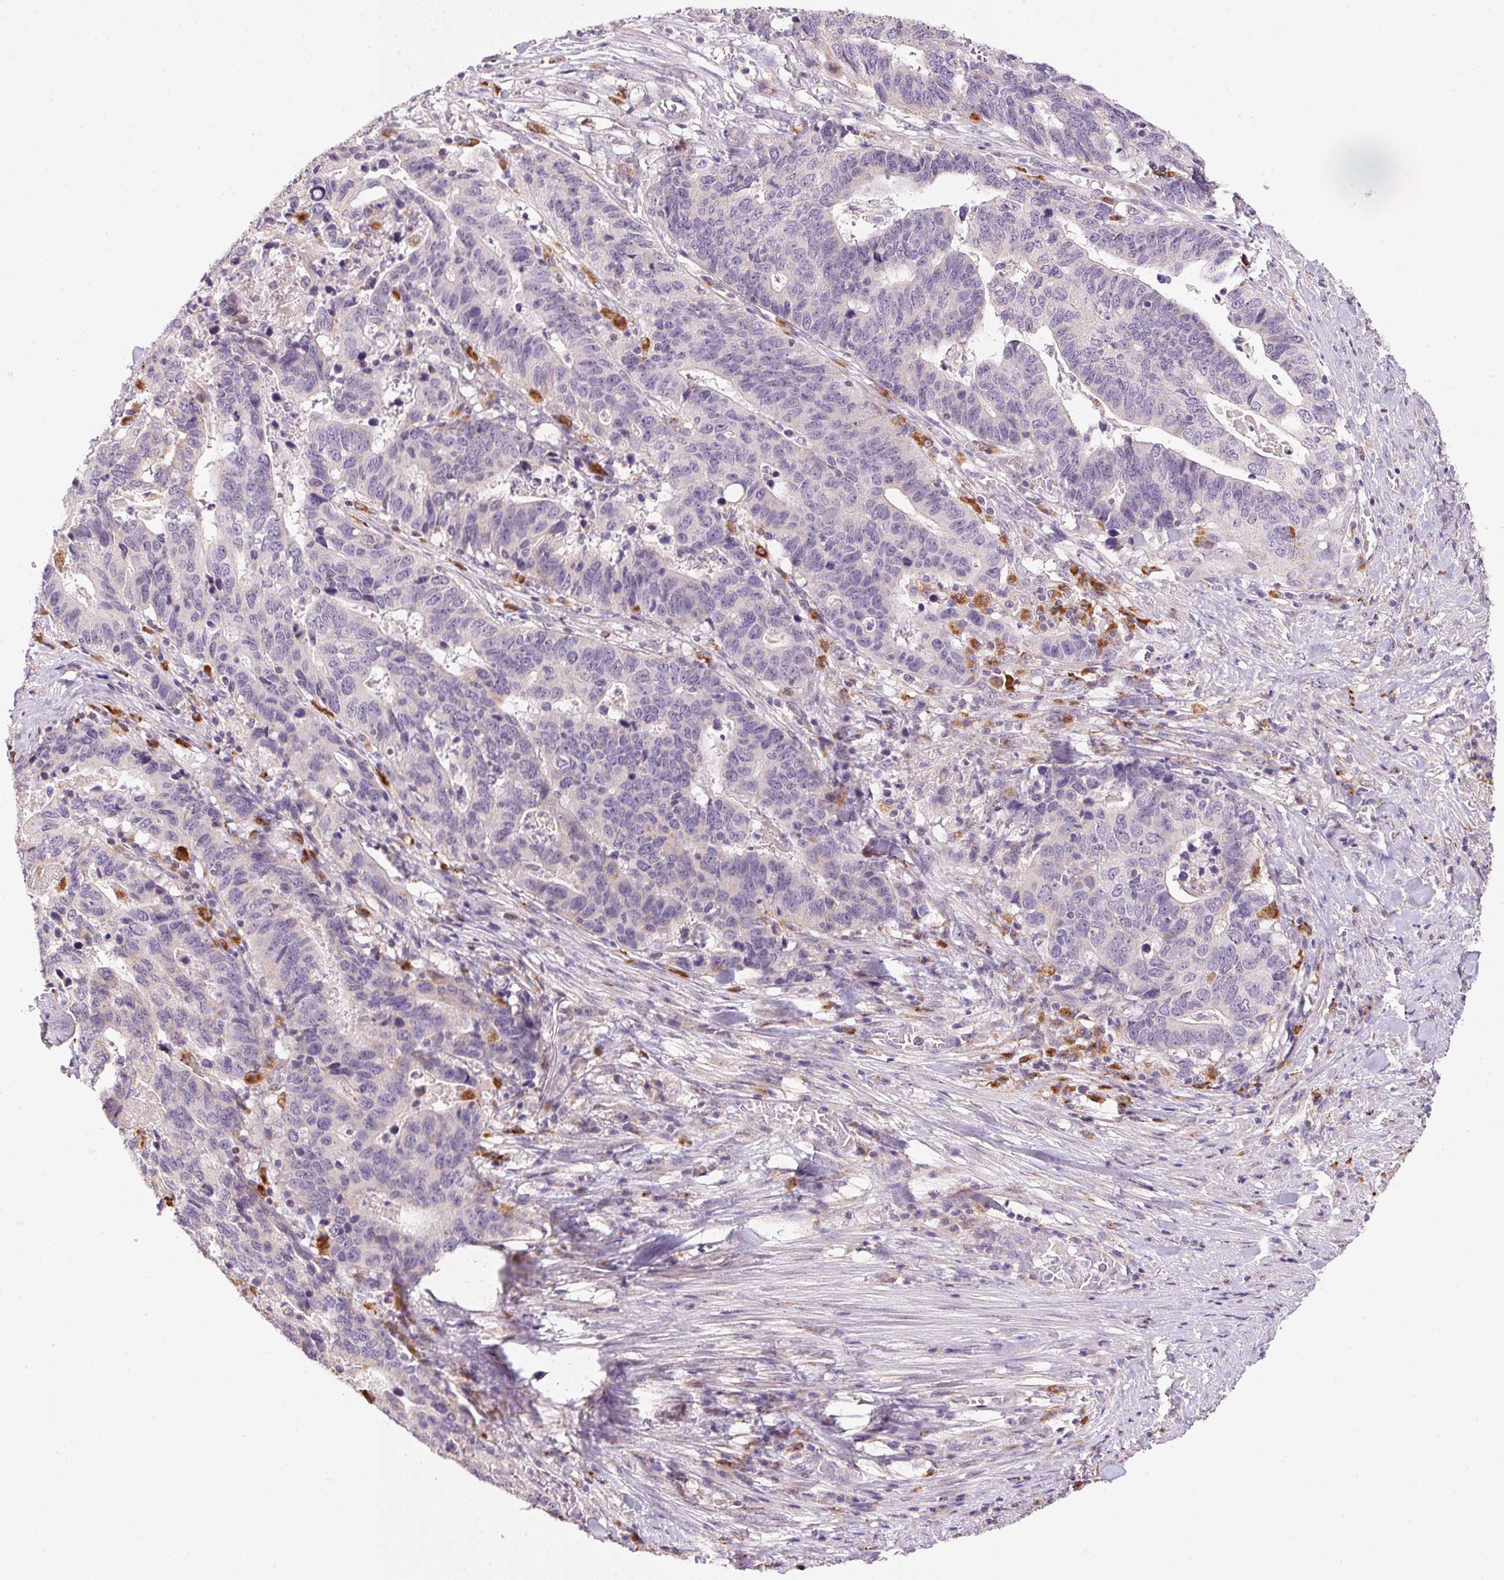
{"staining": {"intensity": "negative", "quantity": "none", "location": "none"}, "tissue": "stomach cancer", "cell_type": "Tumor cells", "image_type": "cancer", "snomed": [{"axis": "morphology", "description": "Adenocarcinoma, NOS"}, {"axis": "topography", "description": "Stomach, upper"}], "caption": "Tumor cells are negative for protein expression in human adenocarcinoma (stomach). (IHC, brightfield microscopy, high magnification).", "gene": "ADH5", "patient": {"sex": "female", "age": 67}}